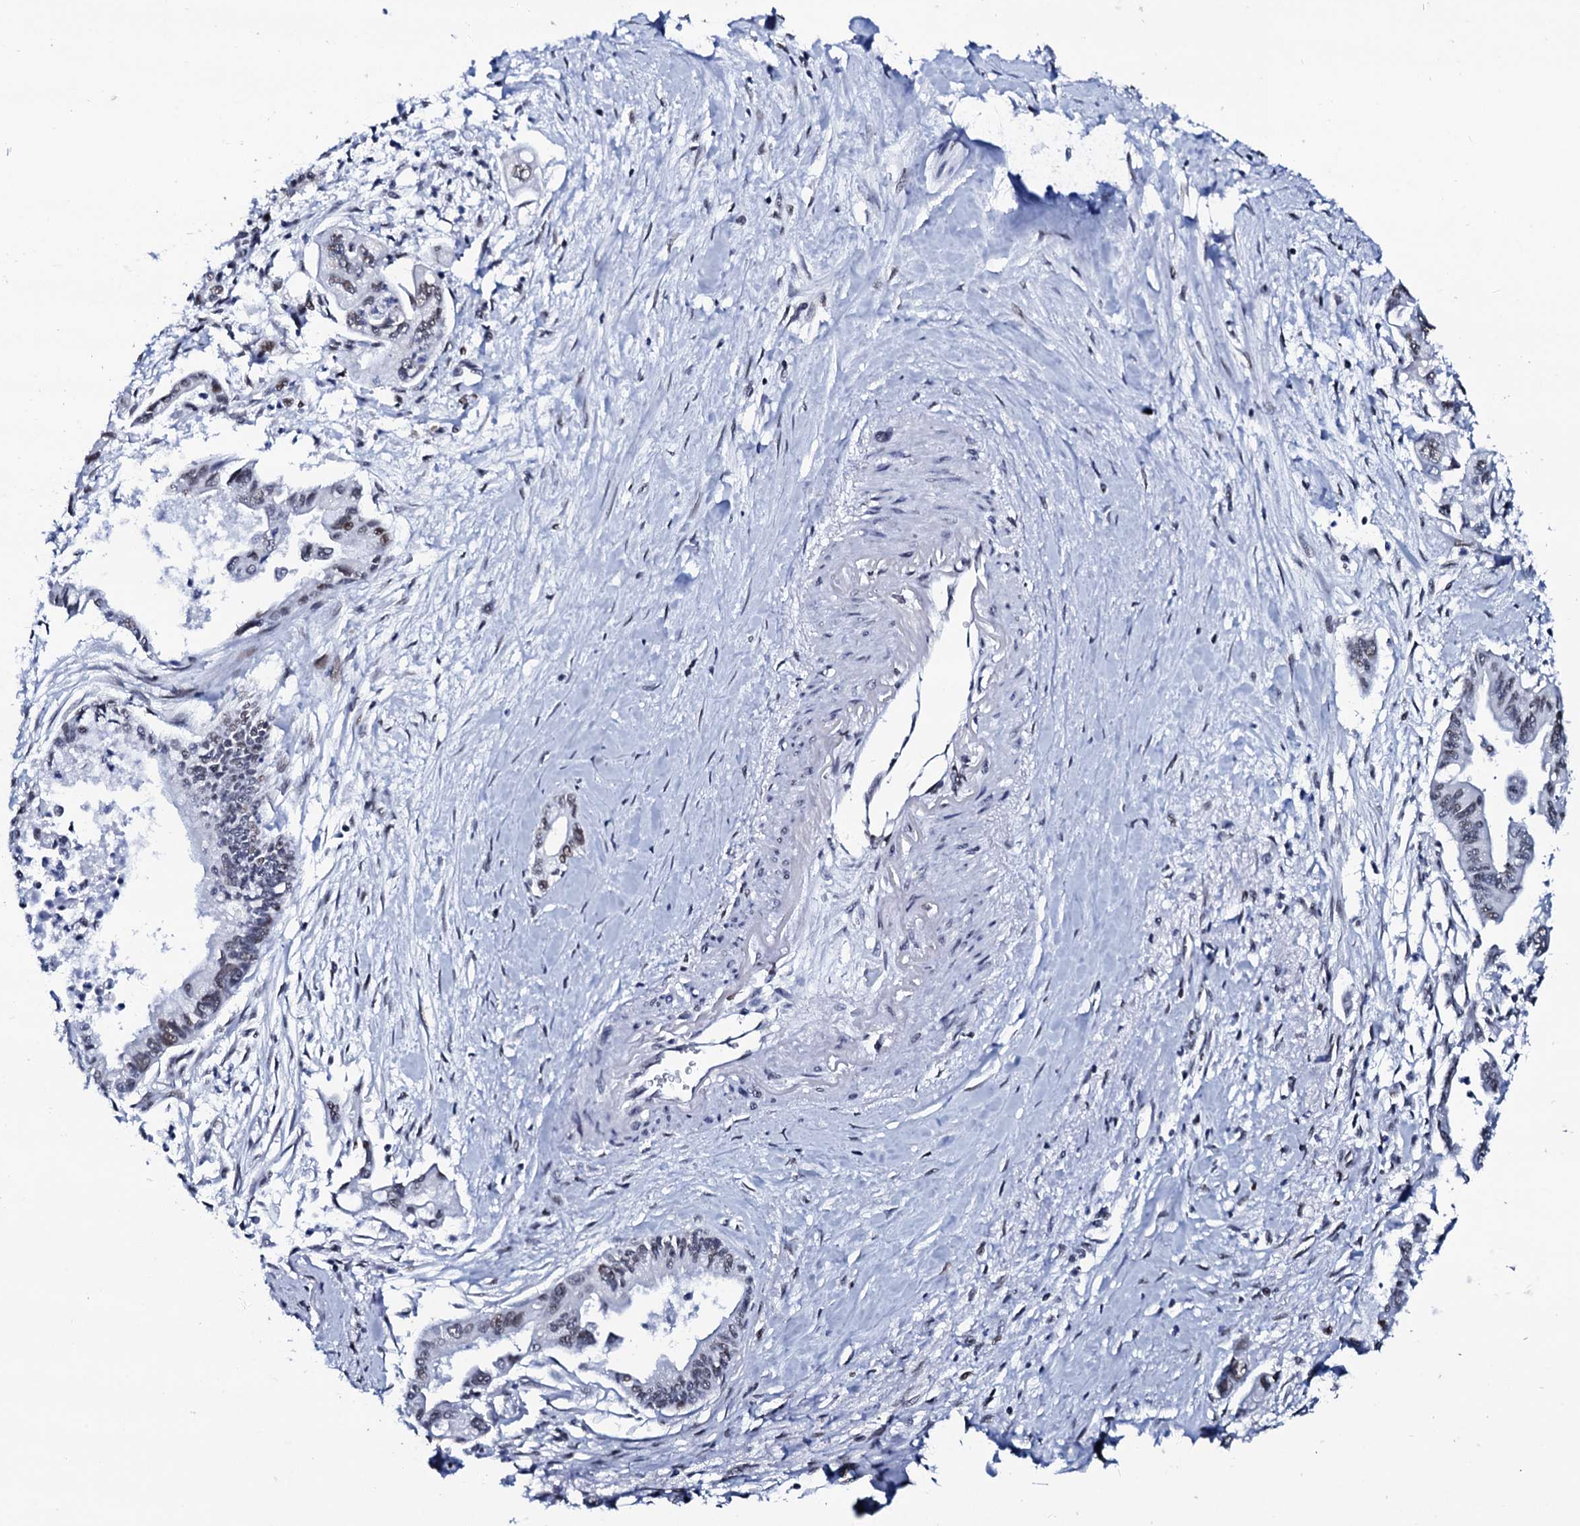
{"staining": {"intensity": "negative", "quantity": "none", "location": "none"}, "tissue": "pancreatic cancer", "cell_type": "Tumor cells", "image_type": "cancer", "snomed": [{"axis": "morphology", "description": "Adenocarcinoma, NOS"}, {"axis": "topography", "description": "Pancreas"}], "caption": "Tumor cells are negative for protein expression in human pancreatic cancer (adenocarcinoma).", "gene": "SPATA19", "patient": {"sex": "male", "age": 70}}